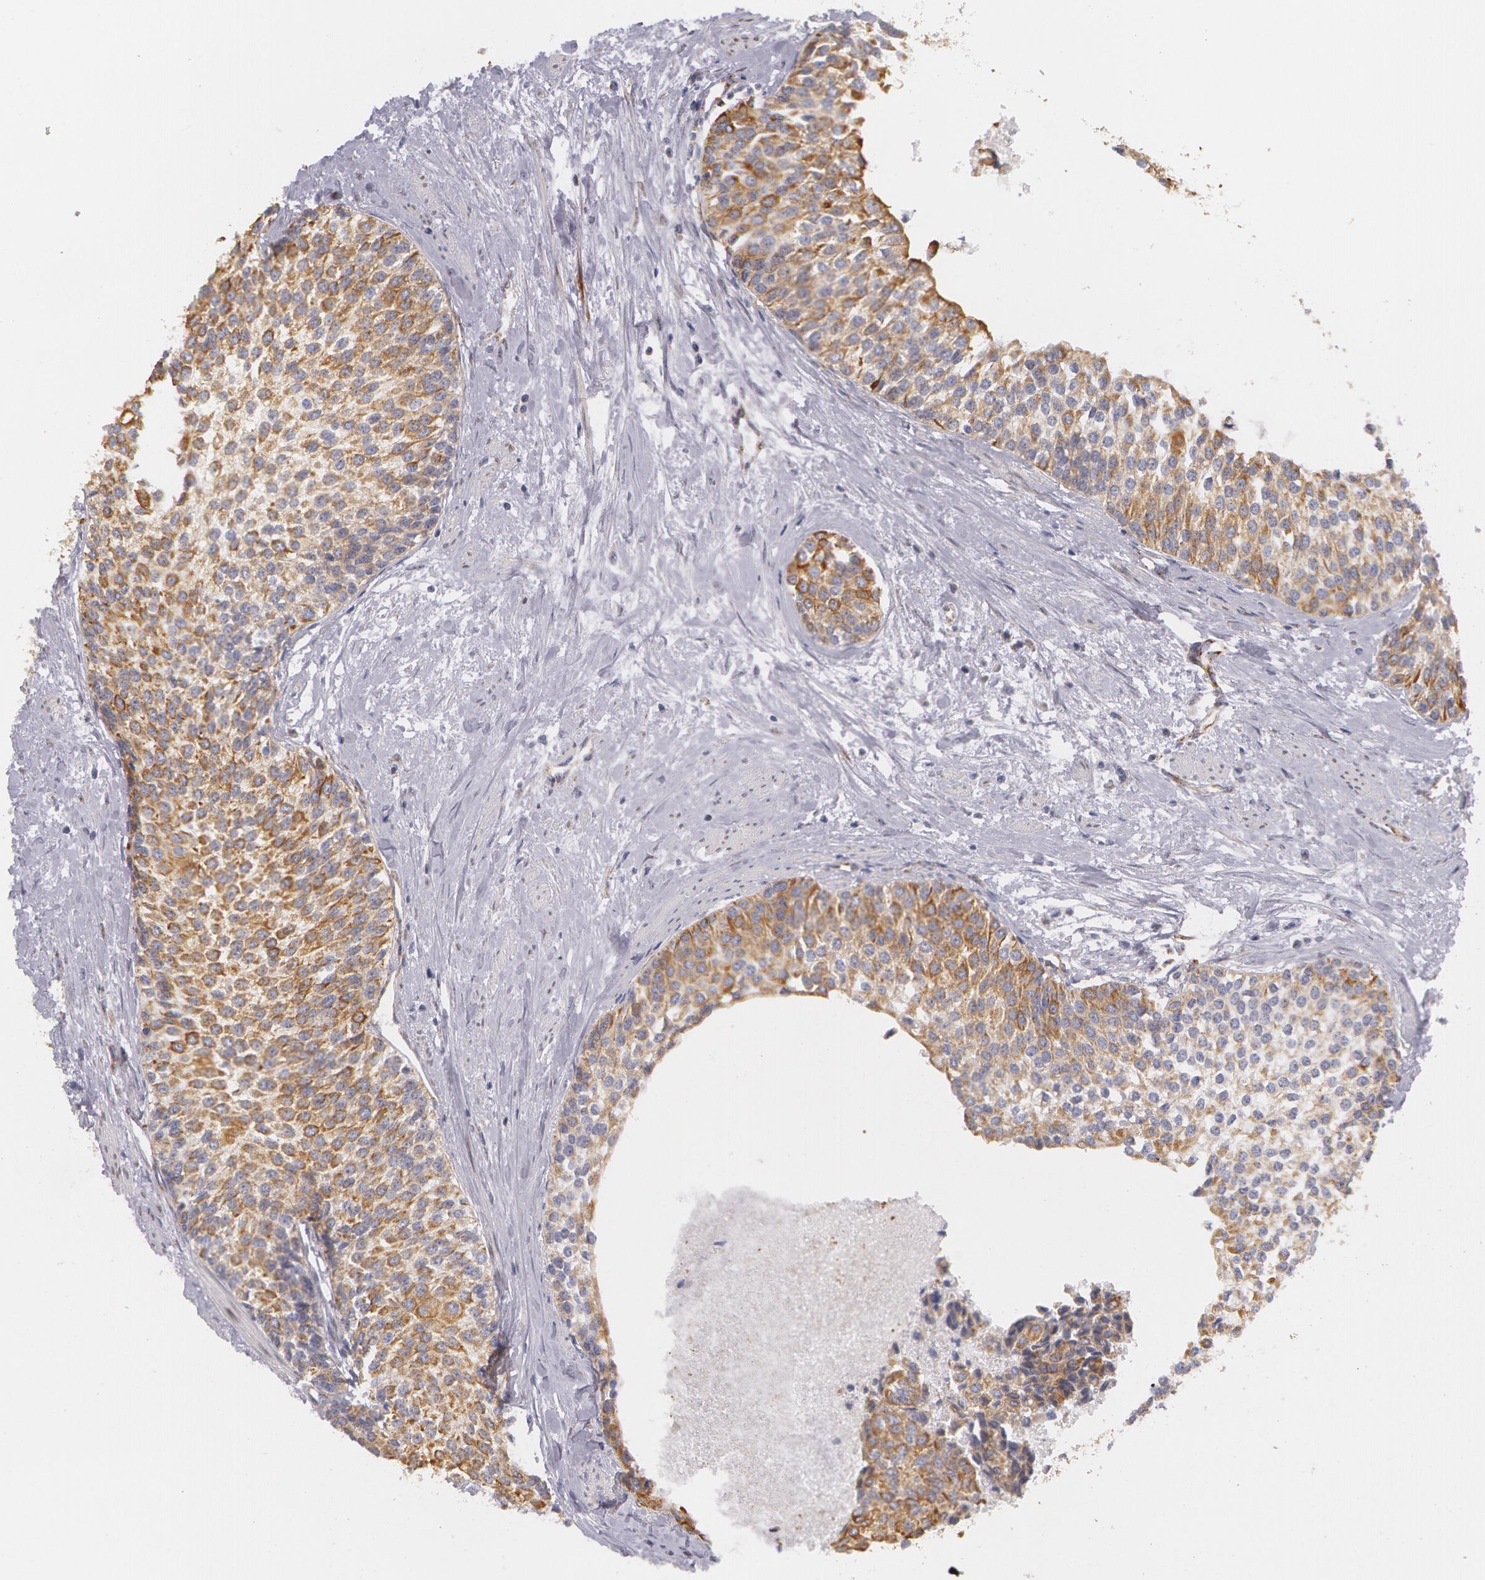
{"staining": {"intensity": "moderate", "quantity": ">75%", "location": "cytoplasmic/membranous"}, "tissue": "urothelial cancer", "cell_type": "Tumor cells", "image_type": "cancer", "snomed": [{"axis": "morphology", "description": "Urothelial carcinoma, Low grade"}, {"axis": "topography", "description": "Urinary bladder"}], "caption": "Urothelial cancer tissue exhibits moderate cytoplasmic/membranous staining in about >75% of tumor cells", "gene": "KRT18", "patient": {"sex": "female", "age": 73}}